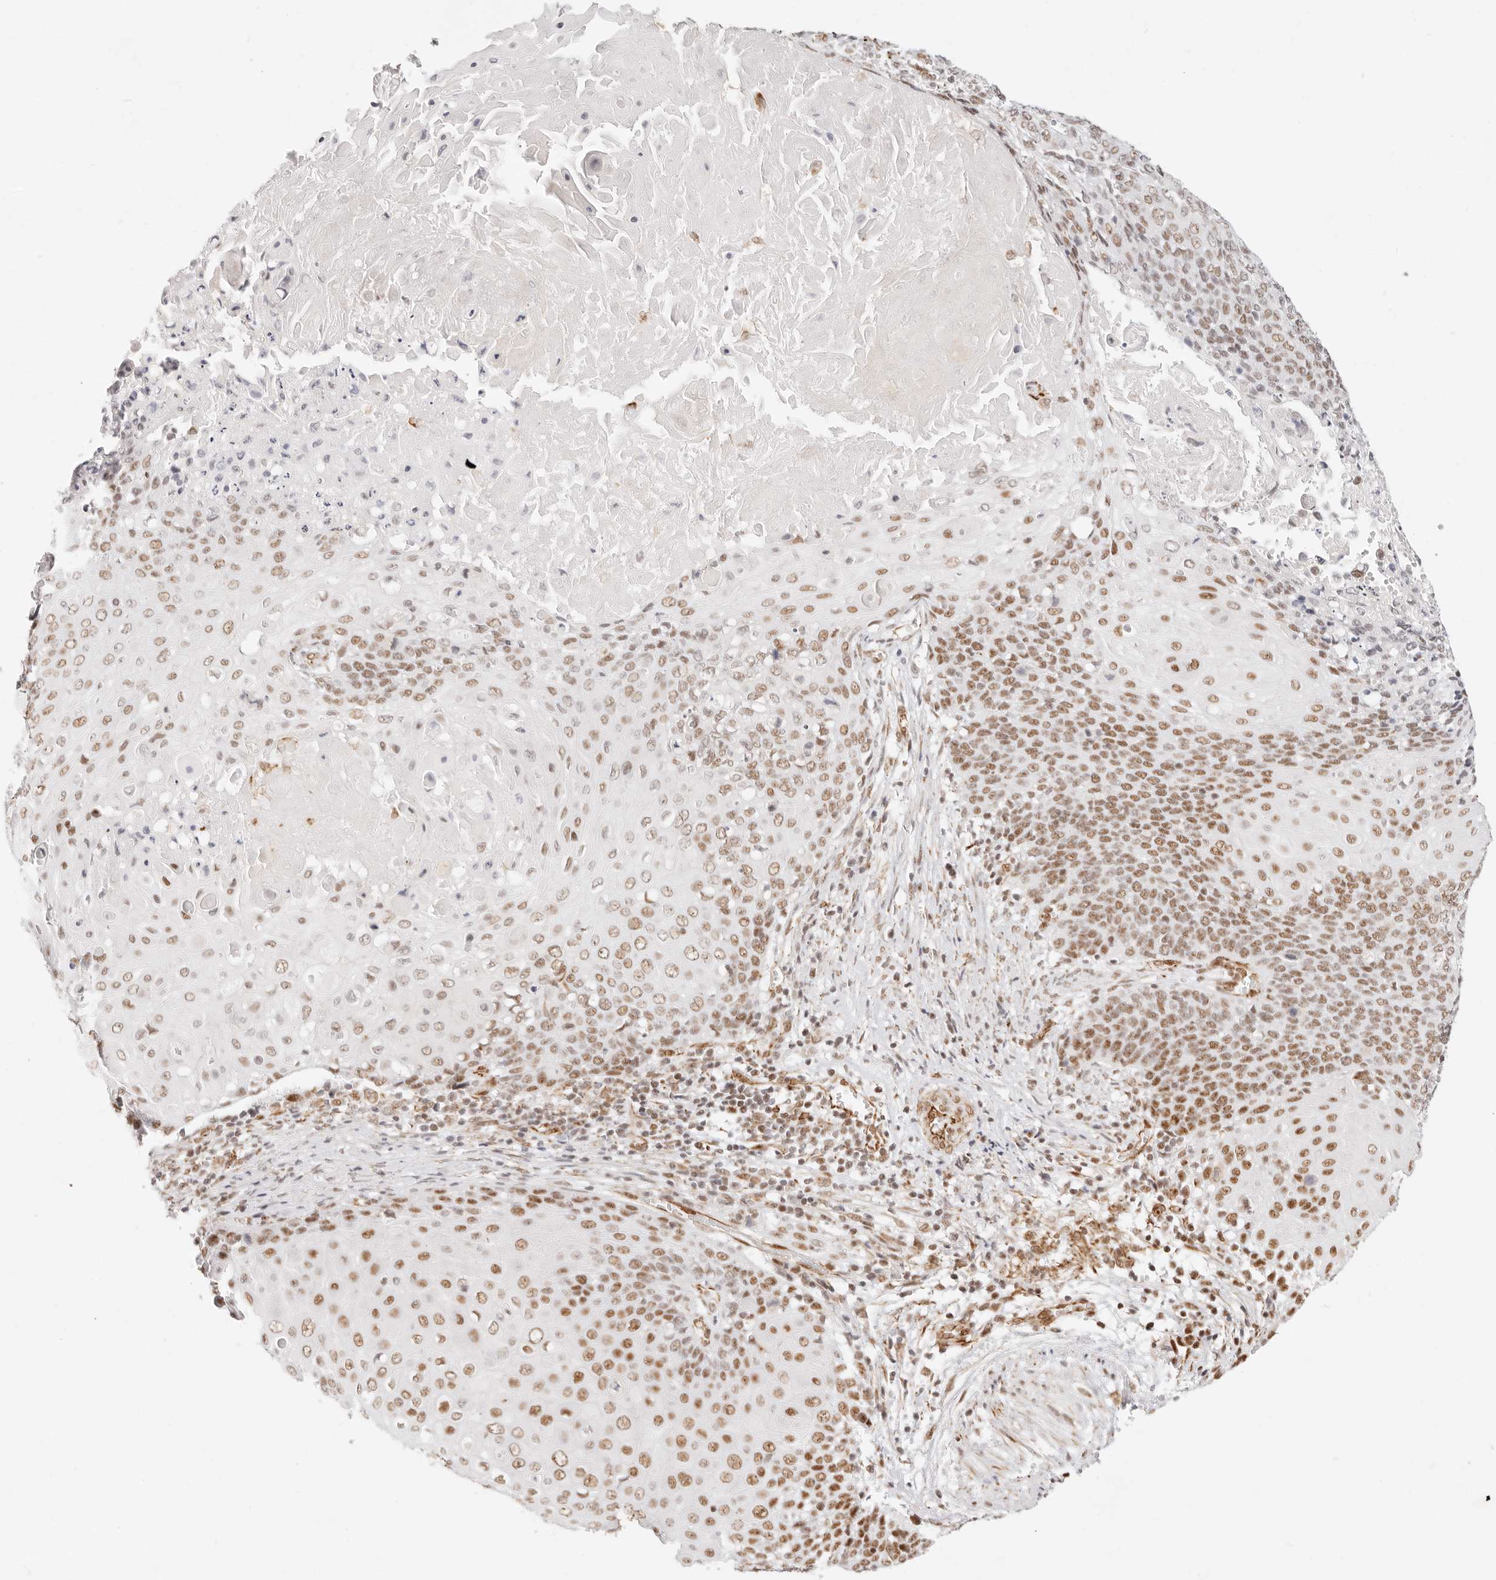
{"staining": {"intensity": "moderate", "quantity": ">75%", "location": "nuclear"}, "tissue": "cervical cancer", "cell_type": "Tumor cells", "image_type": "cancer", "snomed": [{"axis": "morphology", "description": "Squamous cell carcinoma, NOS"}, {"axis": "topography", "description": "Cervix"}], "caption": "Moderate nuclear protein staining is identified in approximately >75% of tumor cells in cervical cancer. (brown staining indicates protein expression, while blue staining denotes nuclei).", "gene": "ZC3H11A", "patient": {"sex": "female", "age": 39}}